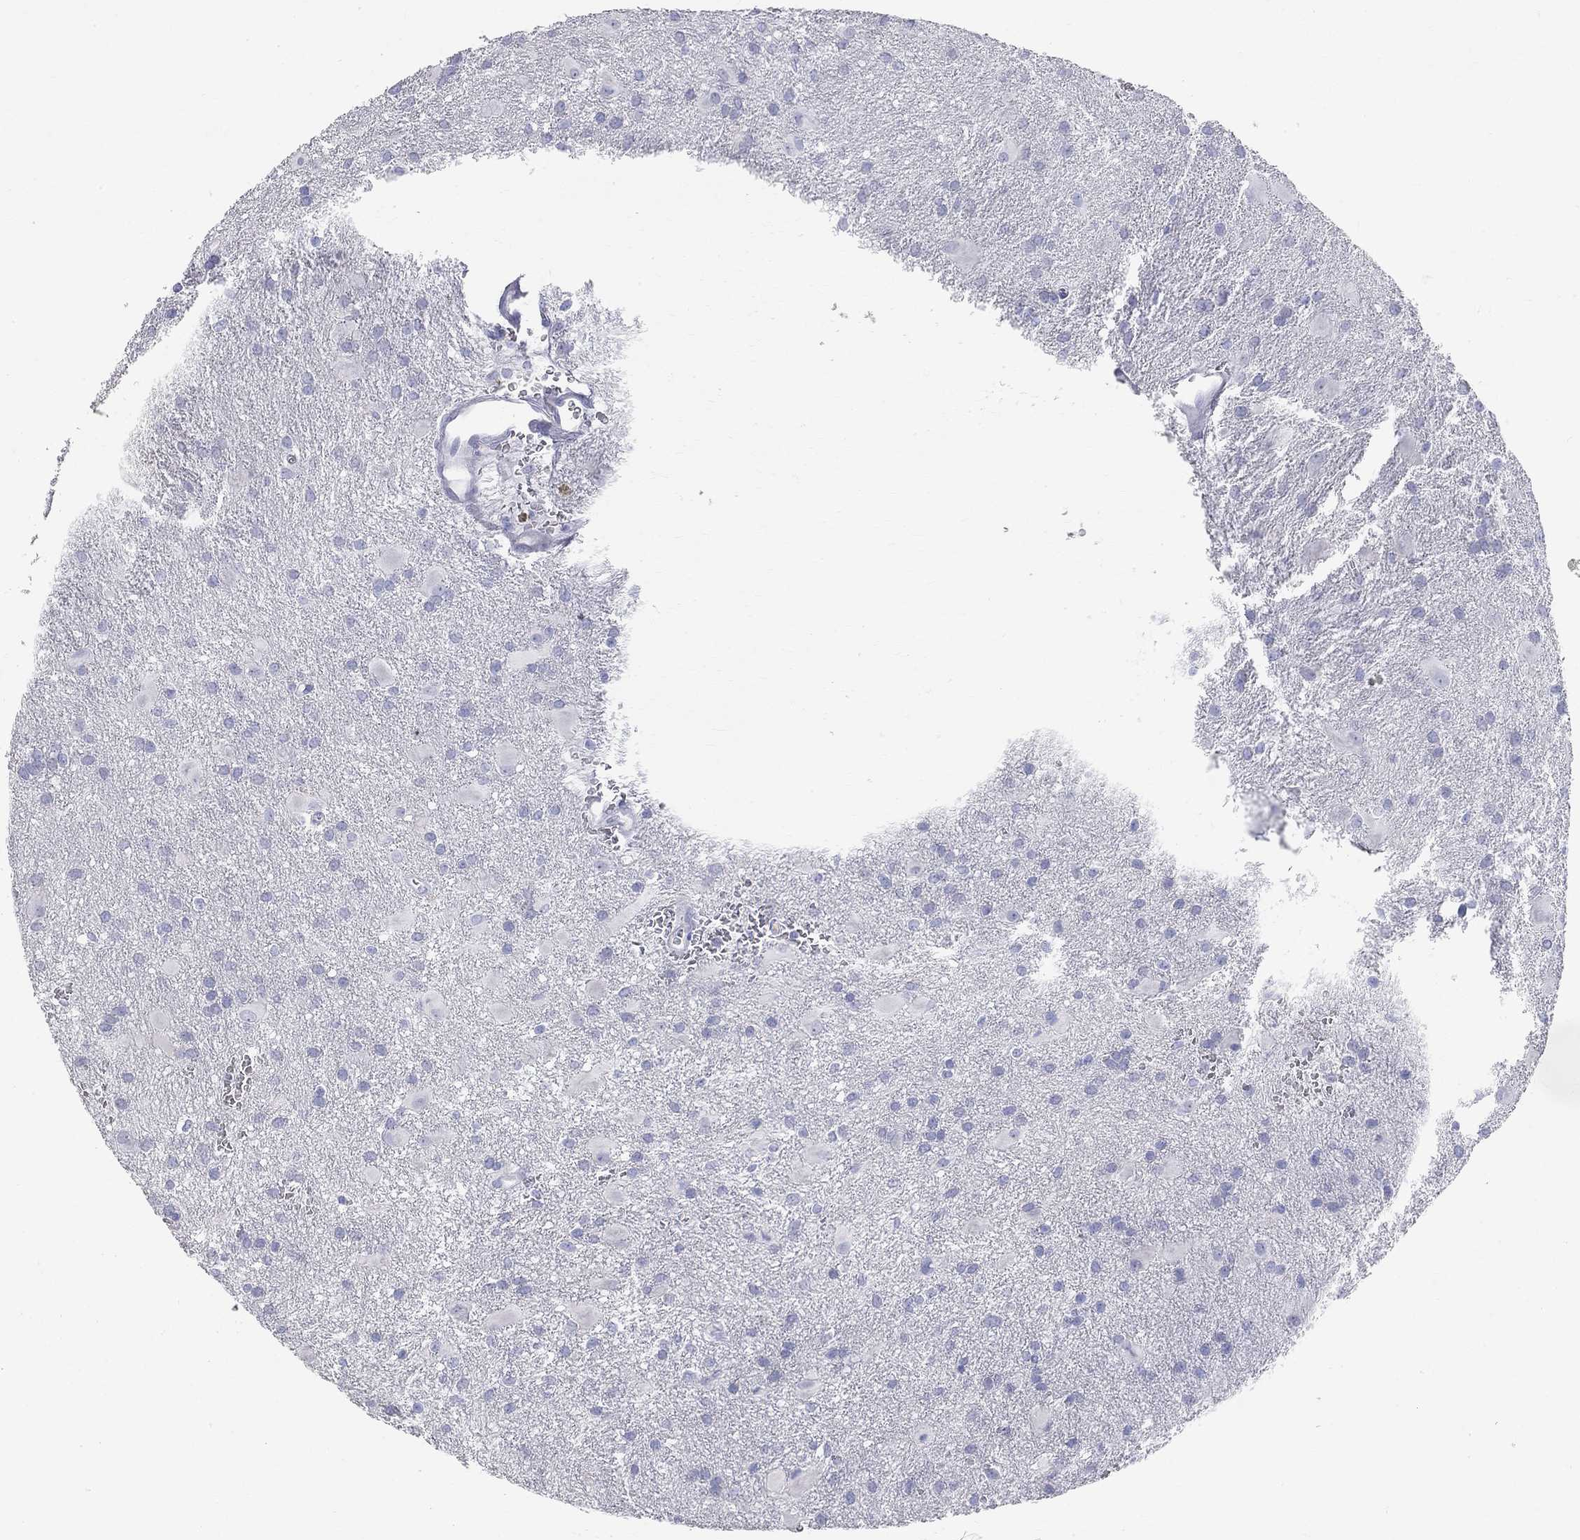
{"staining": {"intensity": "negative", "quantity": "none", "location": "none"}, "tissue": "glioma", "cell_type": "Tumor cells", "image_type": "cancer", "snomed": [{"axis": "morphology", "description": "Glioma, malignant, Low grade"}, {"axis": "topography", "description": "Brain"}], "caption": "Human low-grade glioma (malignant) stained for a protein using immunohistochemistry exhibits no positivity in tumor cells.", "gene": "PHOX2B", "patient": {"sex": "male", "age": 58}}